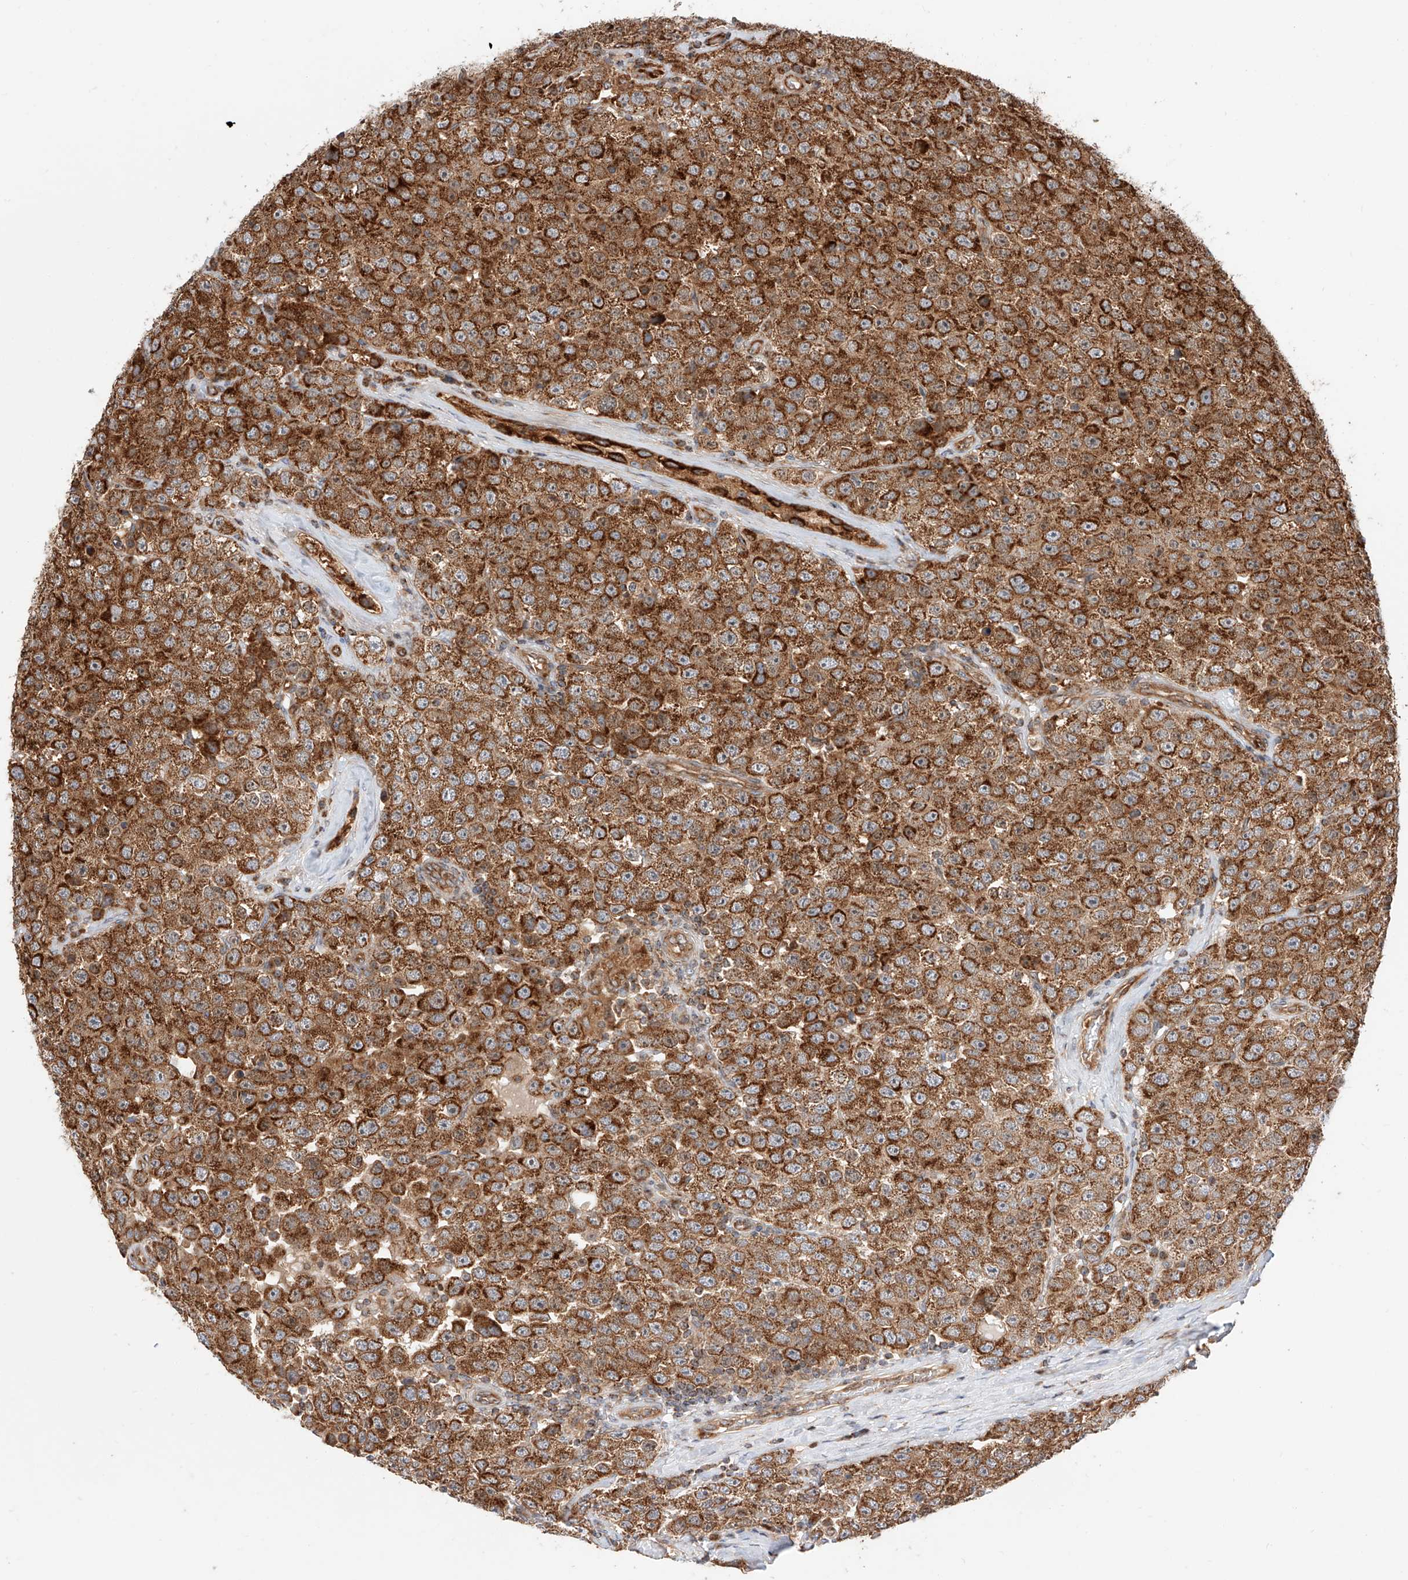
{"staining": {"intensity": "strong", "quantity": ">75%", "location": "cytoplasmic/membranous"}, "tissue": "testis cancer", "cell_type": "Tumor cells", "image_type": "cancer", "snomed": [{"axis": "morphology", "description": "Seminoma, NOS"}, {"axis": "topography", "description": "Testis"}], "caption": "Immunohistochemistry (IHC) photomicrograph of neoplastic tissue: human testis cancer (seminoma) stained using immunohistochemistry reveals high levels of strong protein expression localized specifically in the cytoplasmic/membranous of tumor cells, appearing as a cytoplasmic/membranous brown color.", "gene": "ISCA2", "patient": {"sex": "male", "age": 28}}